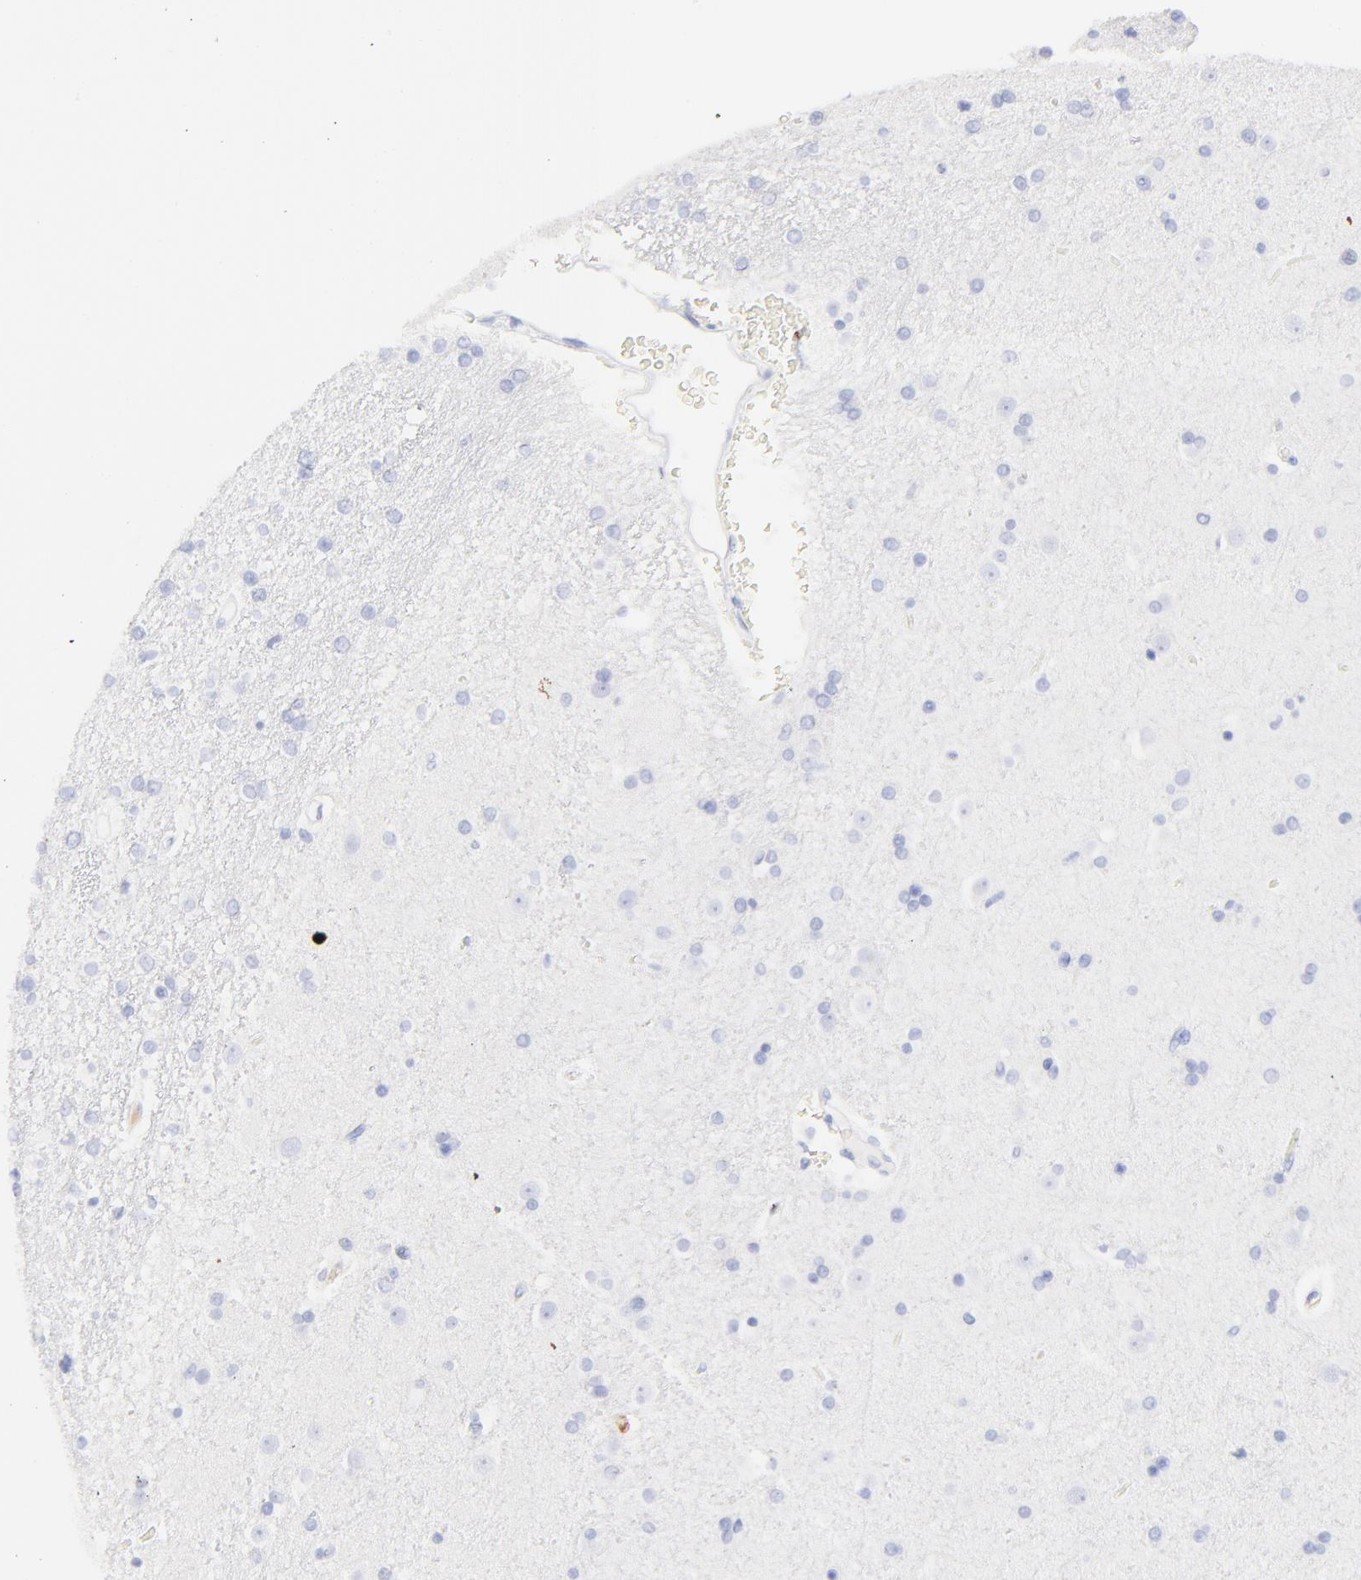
{"staining": {"intensity": "negative", "quantity": "none", "location": "none"}, "tissue": "caudate", "cell_type": "Glial cells", "image_type": "normal", "snomed": [{"axis": "morphology", "description": "Normal tissue, NOS"}, {"axis": "topography", "description": "Lateral ventricle wall"}], "caption": "IHC micrograph of benign caudate stained for a protein (brown), which displays no staining in glial cells.", "gene": "S100A12", "patient": {"sex": "female", "age": 54}}